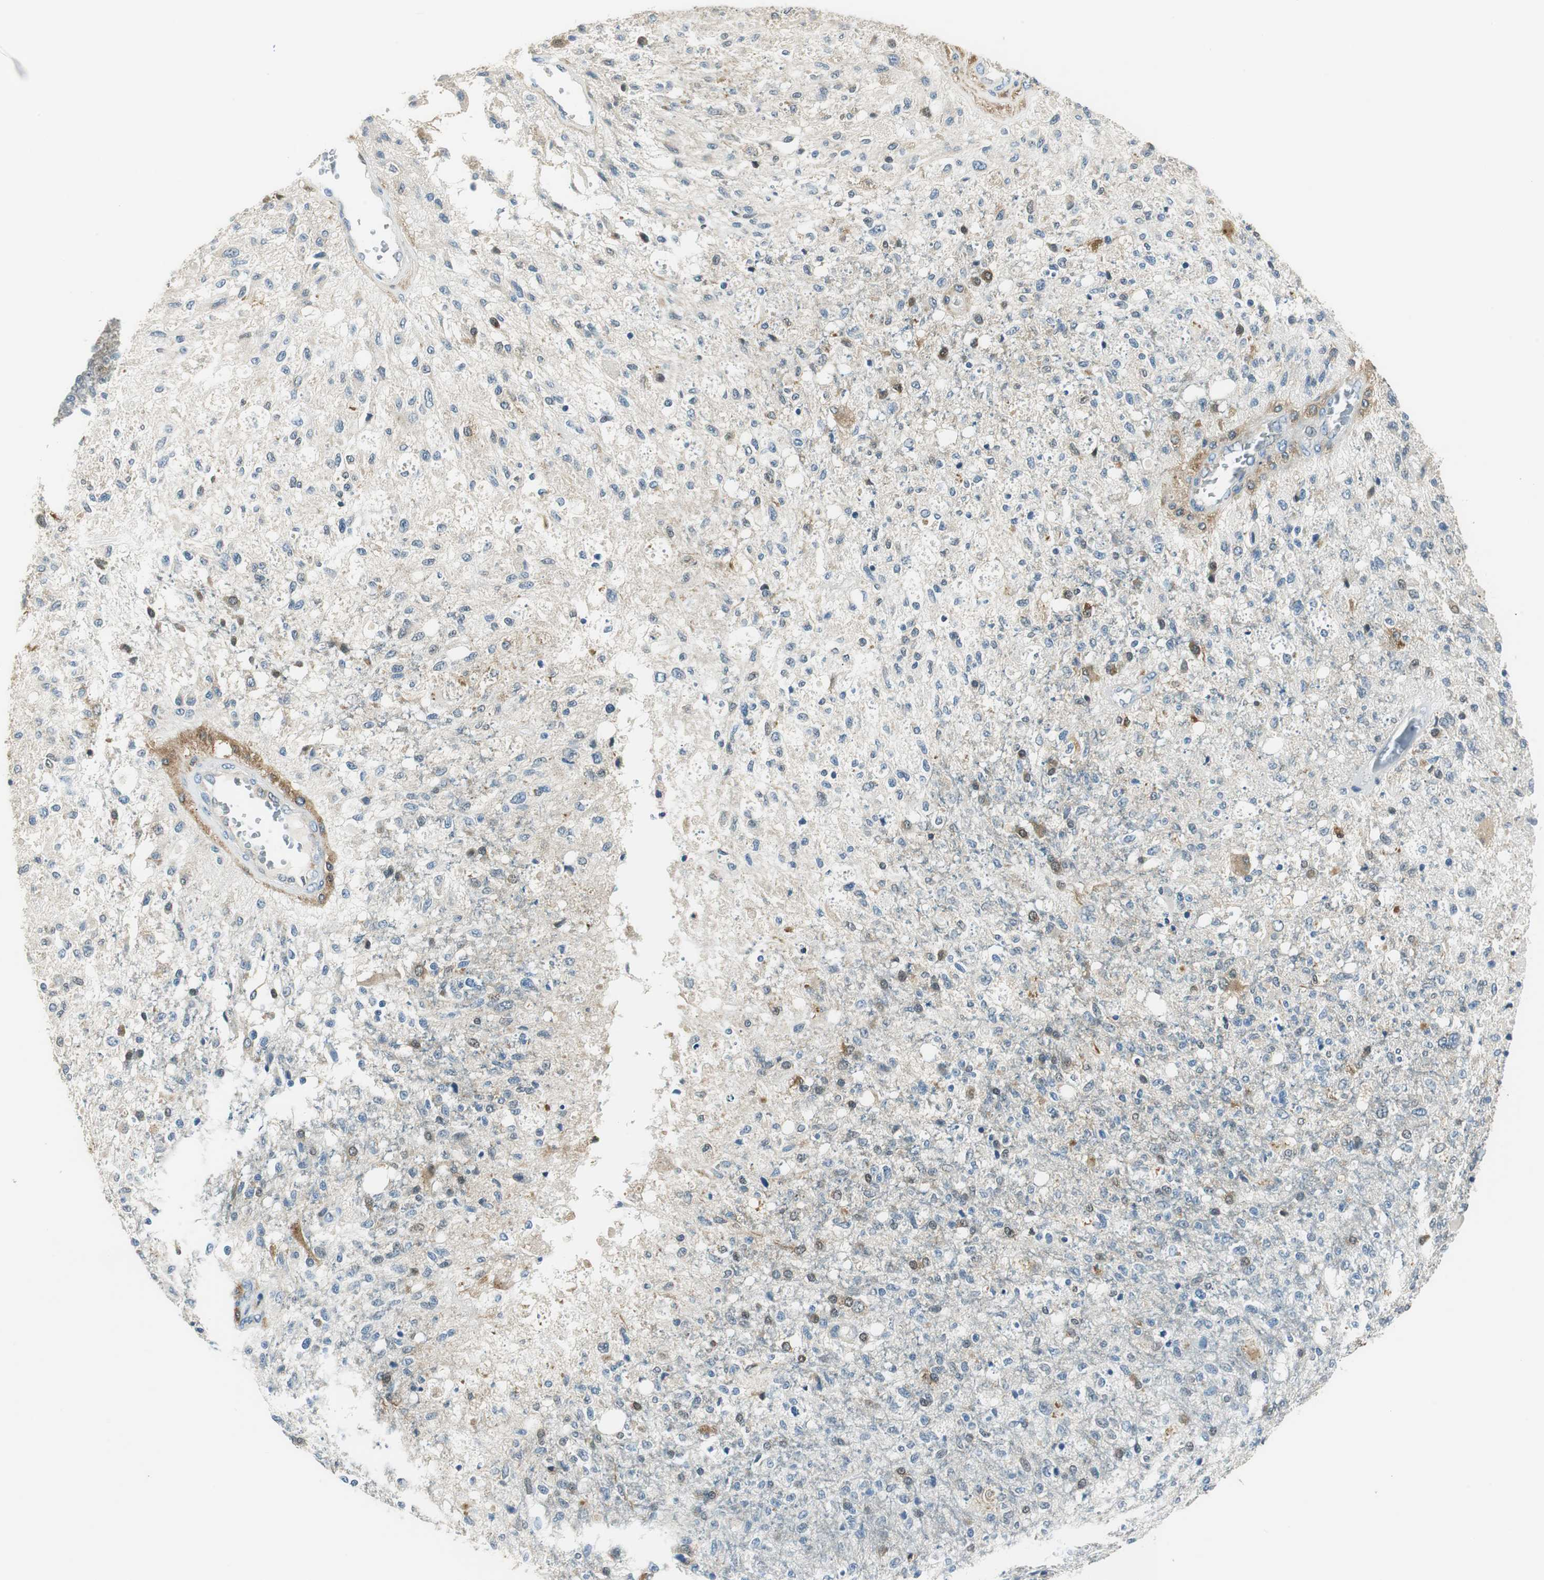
{"staining": {"intensity": "moderate", "quantity": "<25%", "location": "cytoplasmic/membranous"}, "tissue": "glioma", "cell_type": "Tumor cells", "image_type": "cancer", "snomed": [{"axis": "morphology", "description": "Normal tissue, NOS"}, {"axis": "morphology", "description": "Glioma, malignant, High grade"}, {"axis": "topography", "description": "Cerebral cortex"}], "caption": "DAB (3,3'-diaminobenzidine) immunohistochemical staining of glioma shows moderate cytoplasmic/membranous protein expression in about <25% of tumor cells.", "gene": "ME1", "patient": {"sex": "male", "age": 77}}